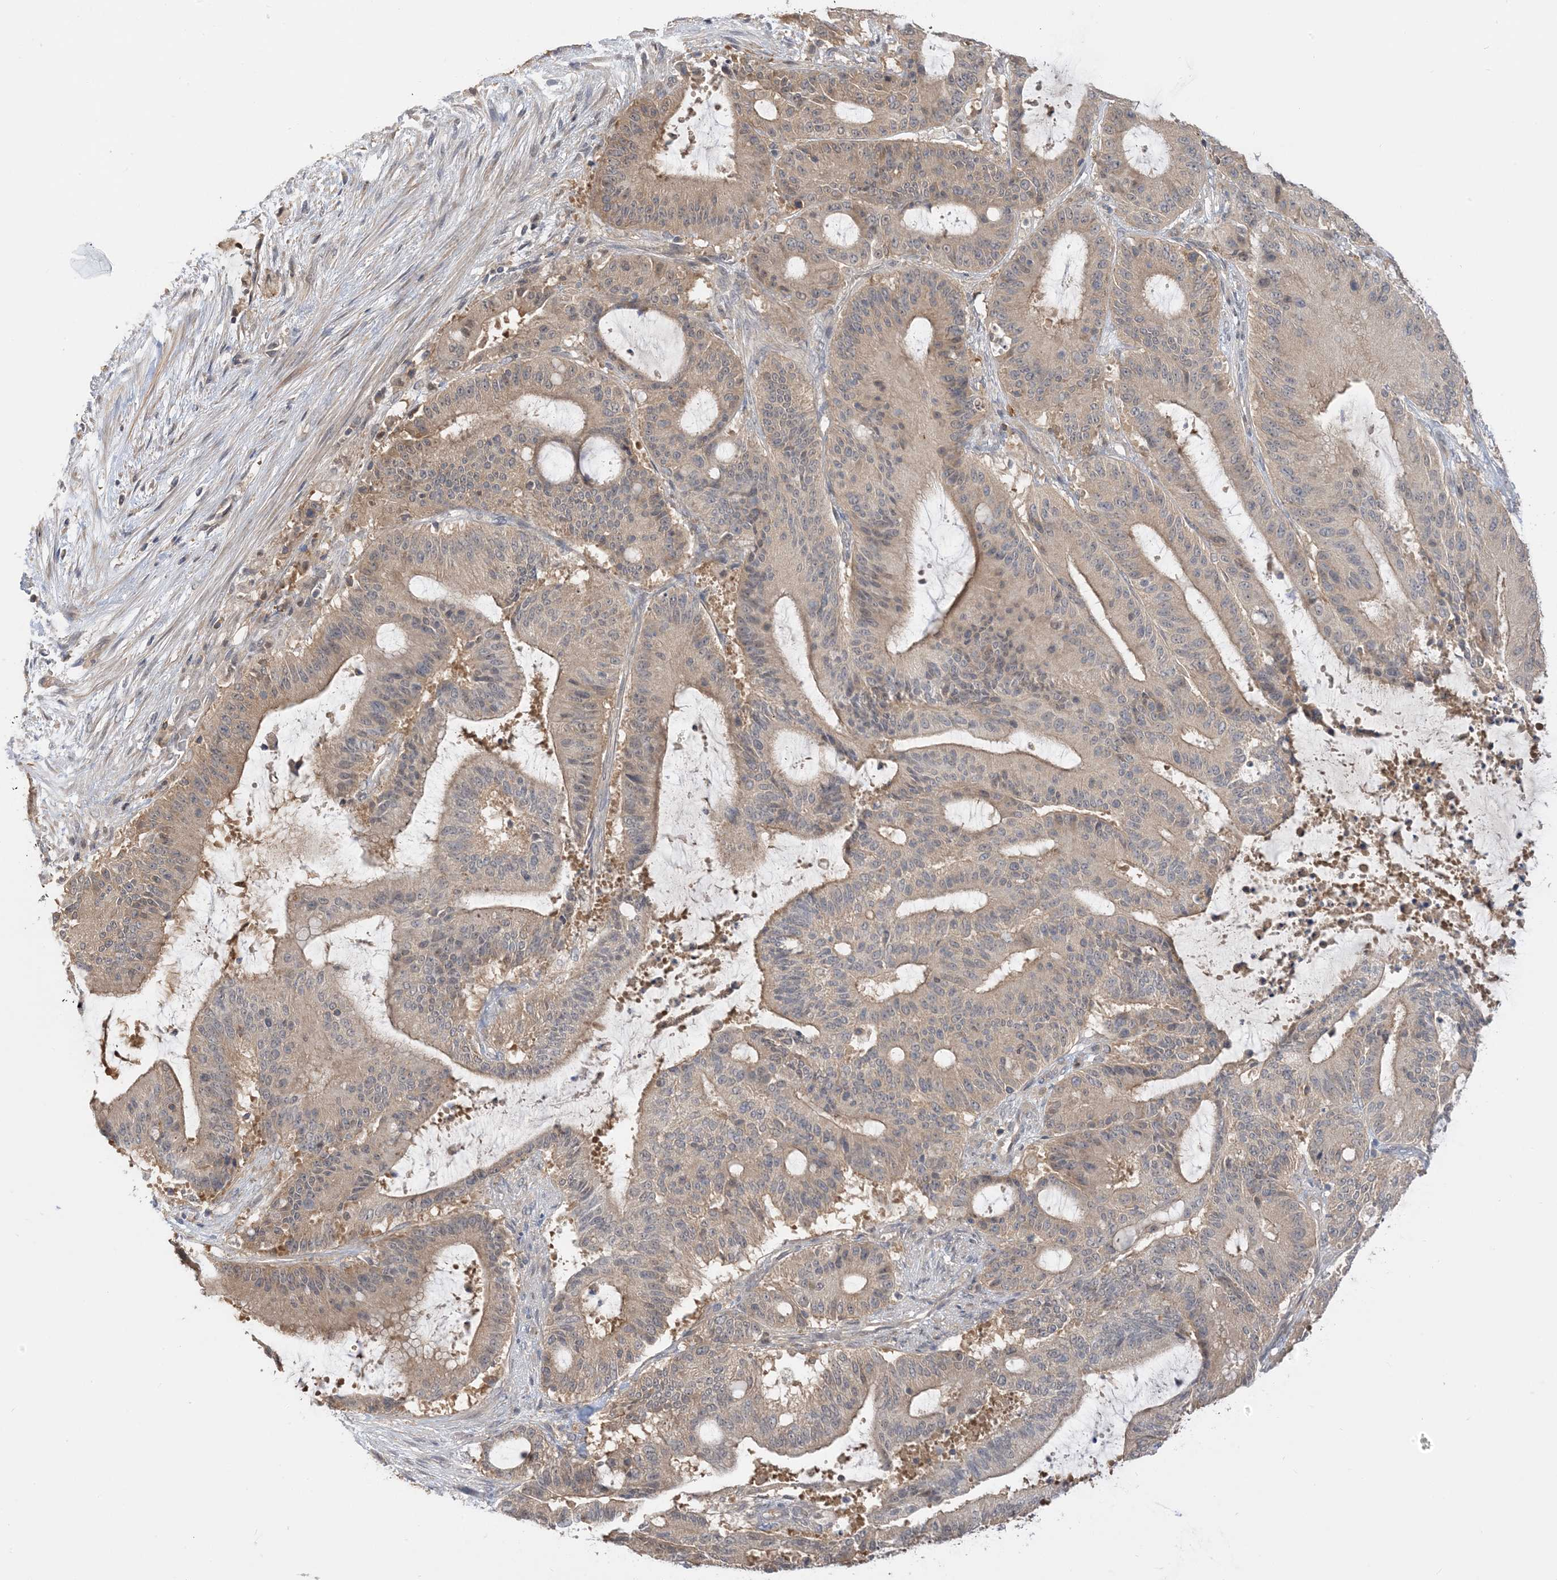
{"staining": {"intensity": "moderate", "quantity": "25%-75%", "location": "cytoplasmic/membranous"}, "tissue": "liver cancer", "cell_type": "Tumor cells", "image_type": "cancer", "snomed": [{"axis": "morphology", "description": "Normal tissue, NOS"}, {"axis": "morphology", "description": "Cholangiocarcinoma"}, {"axis": "topography", "description": "Liver"}, {"axis": "topography", "description": "Peripheral nerve tissue"}], "caption": "DAB immunohistochemical staining of human liver cancer (cholangiocarcinoma) reveals moderate cytoplasmic/membranous protein positivity in approximately 25%-75% of tumor cells. The staining was performed using DAB to visualize the protein expression in brown, while the nuclei were stained in blue with hematoxylin (Magnification: 20x).", "gene": "WDR26", "patient": {"sex": "female", "age": 73}}